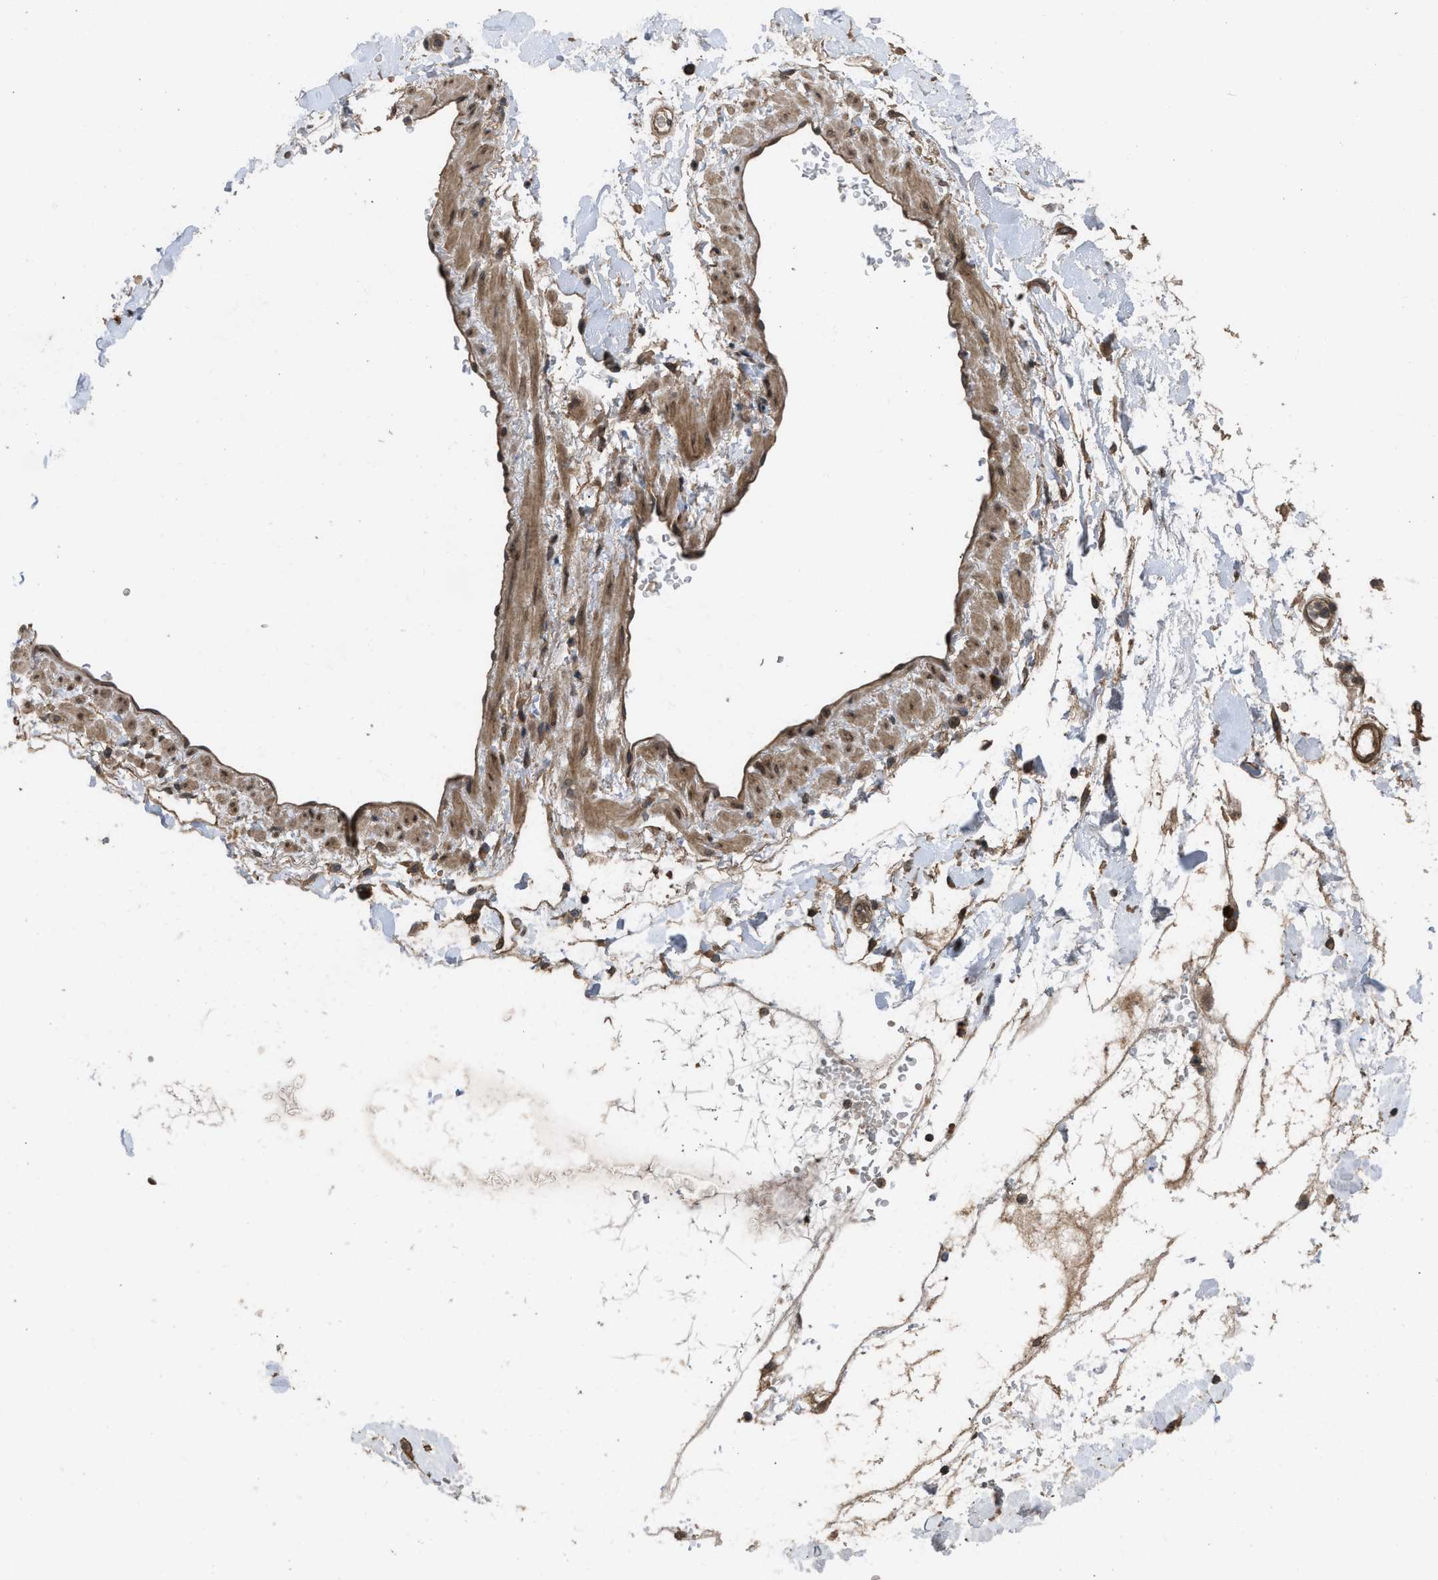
{"staining": {"intensity": "weak", "quantity": ">75%", "location": "cytoplasmic/membranous"}, "tissue": "adipose tissue", "cell_type": "Adipocytes", "image_type": "normal", "snomed": [{"axis": "morphology", "description": "Normal tissue, NOS"}, {"axis": "morphology", "description": "Adenocarcinoma, NOS"}, {"axis": "topography", "description": "Duodenum"}, {"axis": "topography", "description": "Peripheral nerve tissue"}], "caption": "Immunohistochemistry (DAB (3,3'-diaminobenzidine)) staining of normal adipose tissue displays weak cytoplasmic/membranous protein expression in approximately >75% of adipocytes. (brown staining indicates protein expression, while blue staining denotes nuclei).", "gene": "UTRN", "patient": {"sex": "female", "age": 60}}